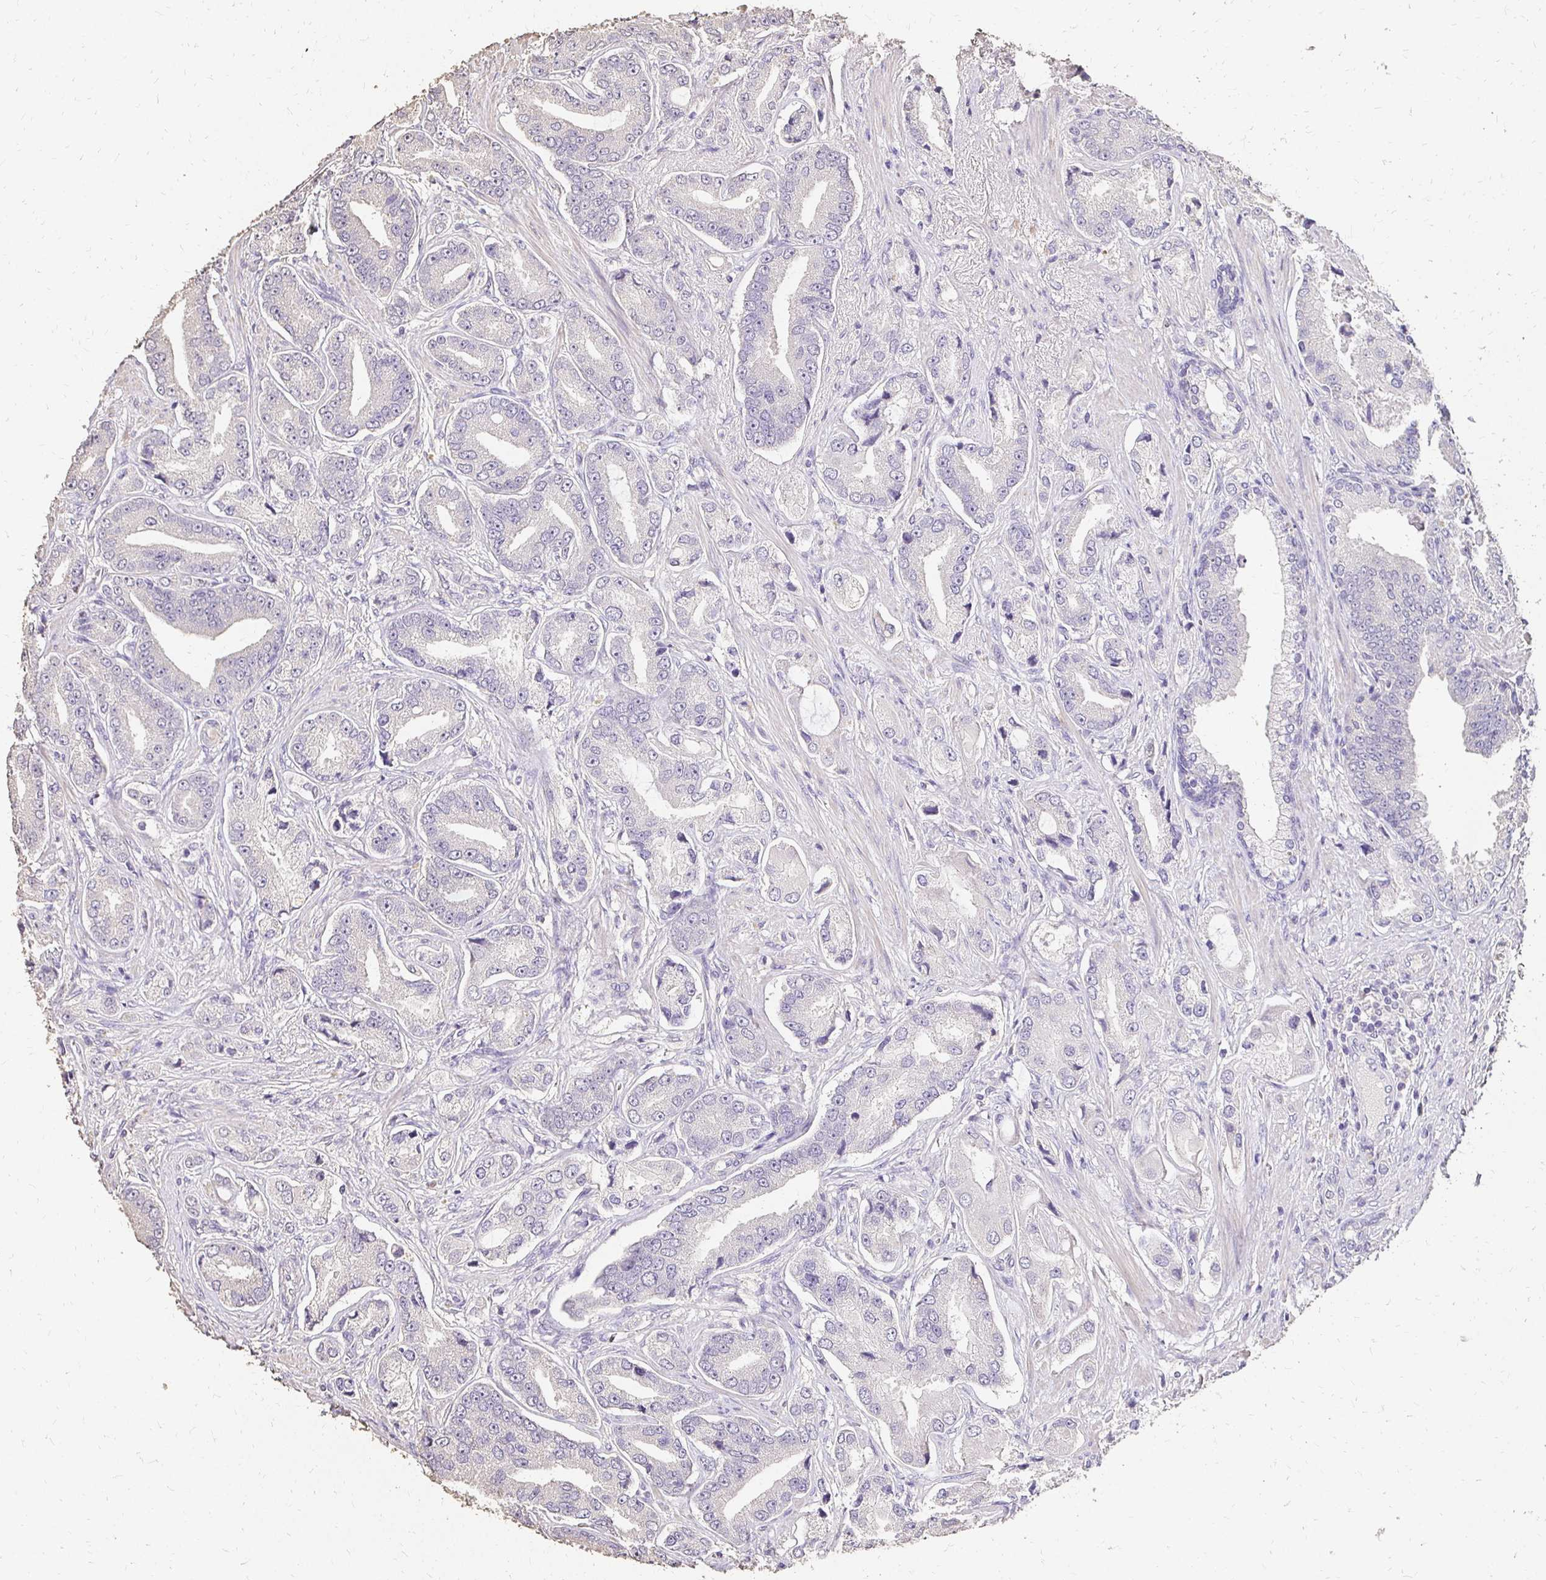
{"staining": {"intensity": "negative", "quantity": "none", "location": "none"}, "tissue": "prostate cancer", "cell_type": "Tumor cells", "image_type": "cancer", "snomed": [{"axis": "morphology", "description": "Adenocarcinoma, High grade"}, {"axis": "topography", "description": "Prostate and seminal vesicle, NOS"}], "caption": "Immunohistochemical staining of adenocarcinoma (high-grade) (prostate) reveals no significant positivity in tumor cells. (Brightfield microscopy of DAB (3,3'-diaminobenzidine) IHC at high magnification).", "gene": "UGT1A6", "patient": {"sex": "male", "age": 61}}